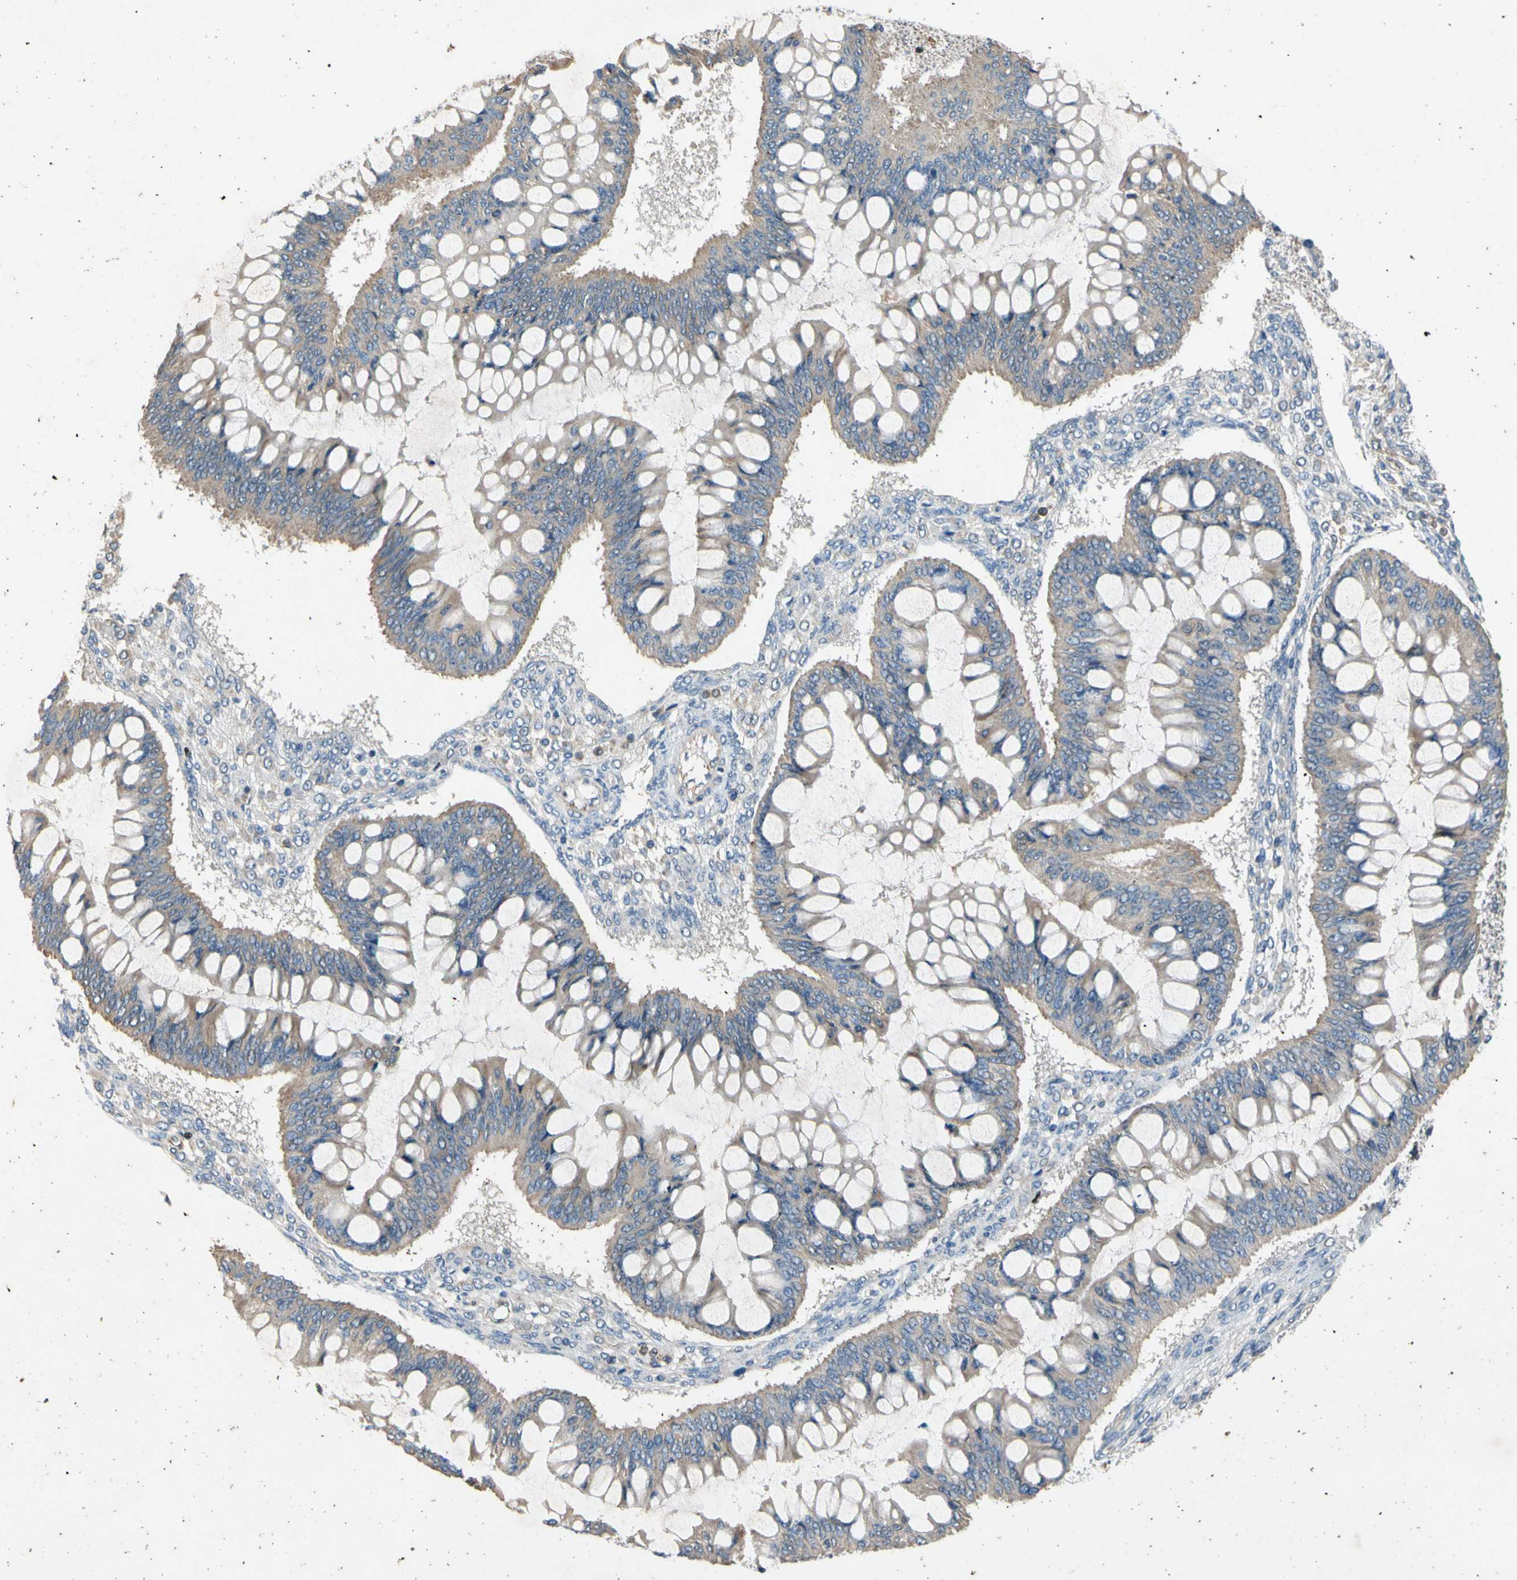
{"staining": {"intensity": "weak", "quantity": ">75%", "location": "cytoplasmic/membranous"}, "tissue": "ovarian cancer", "cell_type": "Tumor cells", "image_type": "cancer", "snomed": [{"axis": "morphology", "description": "Cystadenocarcinoma, mucinous, NOS"}, {"axis": "topography", "description": "Ovary"}], "caption": "Weak cytoplasmic/membranous protein staining is seen in approximately >75% of tumor cells in ovarian cancer (mucinous cystadenocarcinoma).", "gene": "TBX21", "patient": {"sex": "female", "age": 73}}